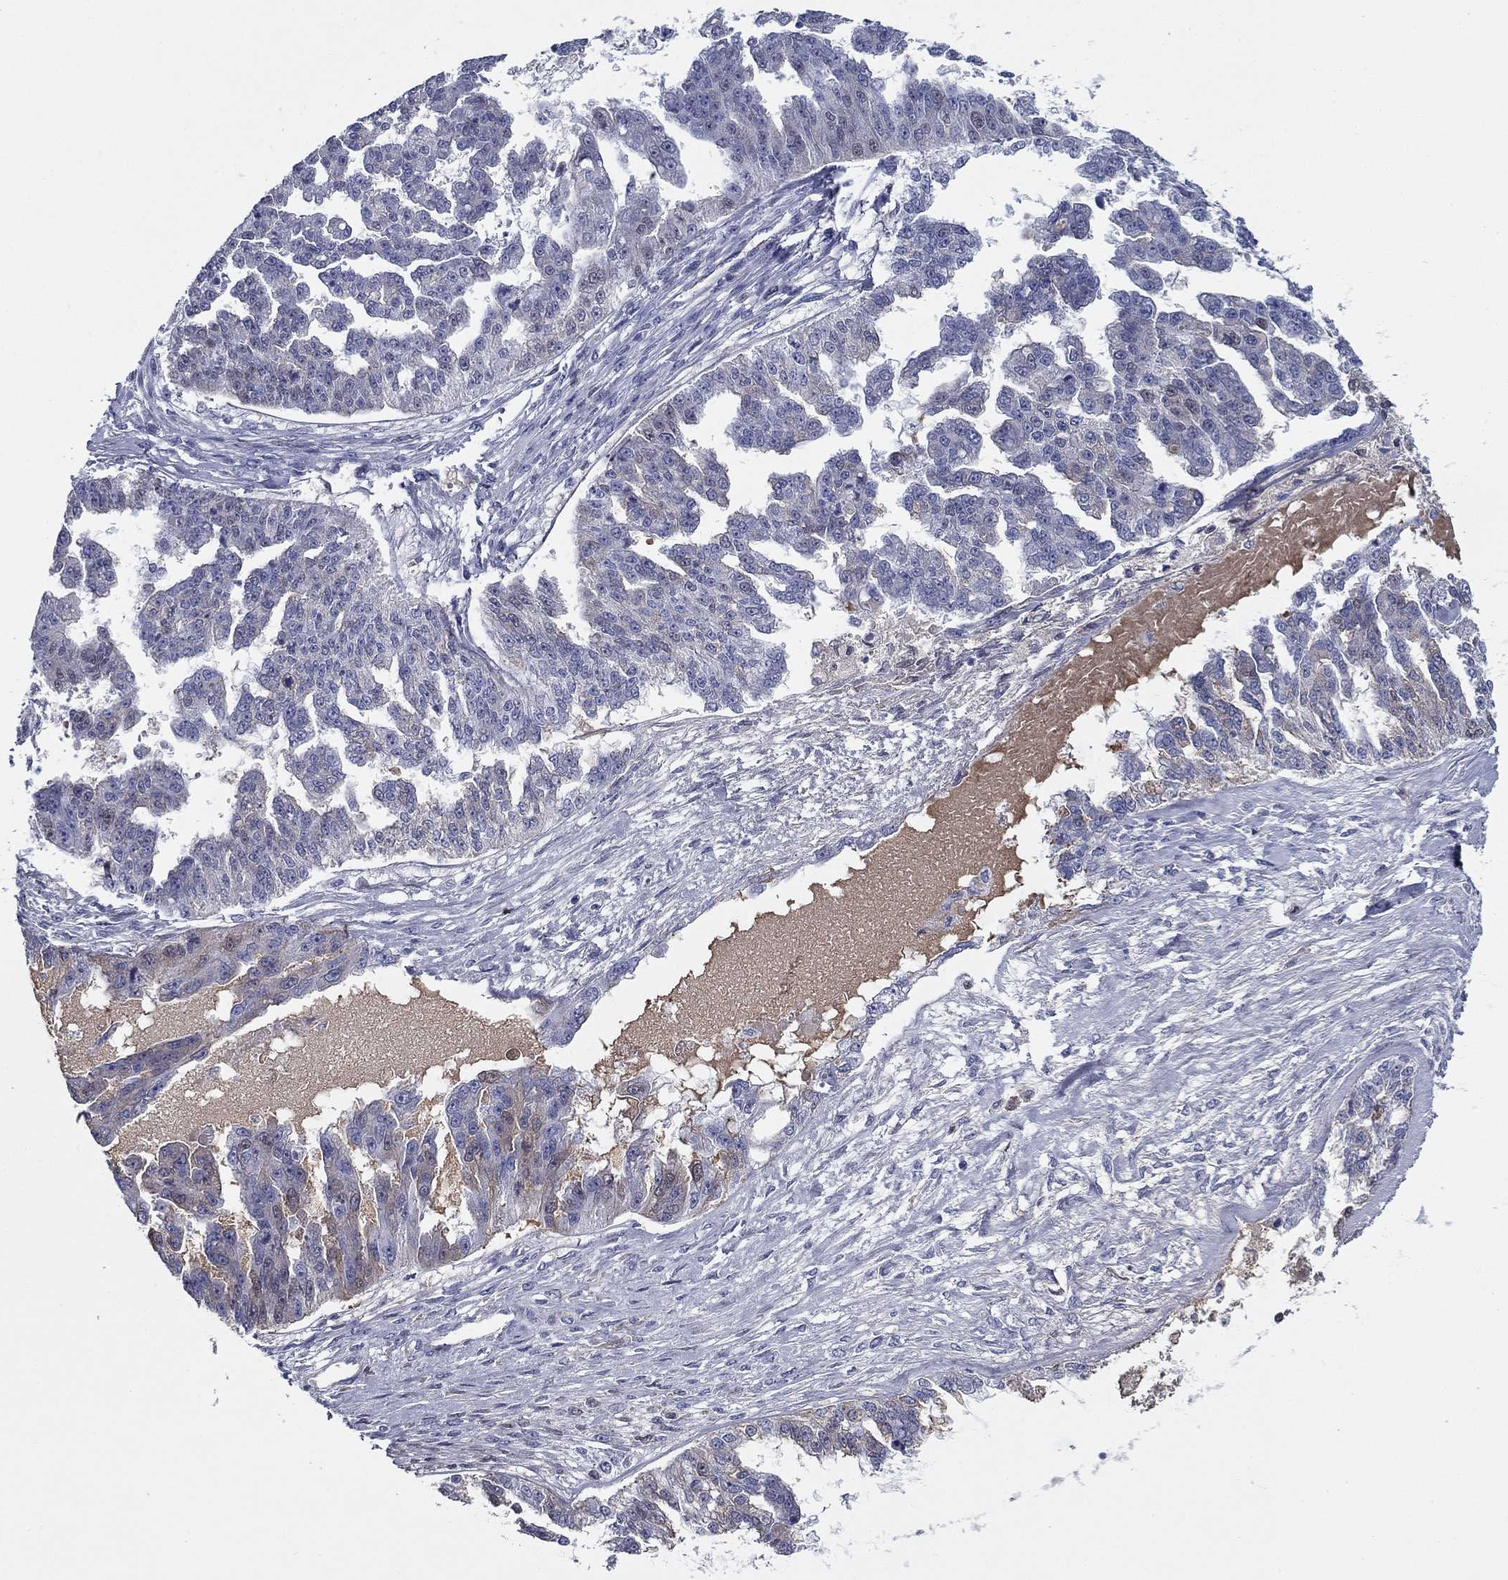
{"staining": {"intensity": "weak", "quantity": "<25%", "location": "cytoplasmic/membranous"}, "tissue": "ovarian cancer", "cell_type": "Tumor cells", "image_type": "cancer", "snomed": [{"axis": "morphology", "description": "Cystadenocarcinoma, serous, NOS"}, {"axis": "topography", "description": "Ovary"}], "caption": "Immunohistochemical staining of human ovarian serous cystadenocarcinoma demonstrates no significant expression in tumor cells.", "gene": "CPLX4", "patient": {"sex": "female", "age": 58}}